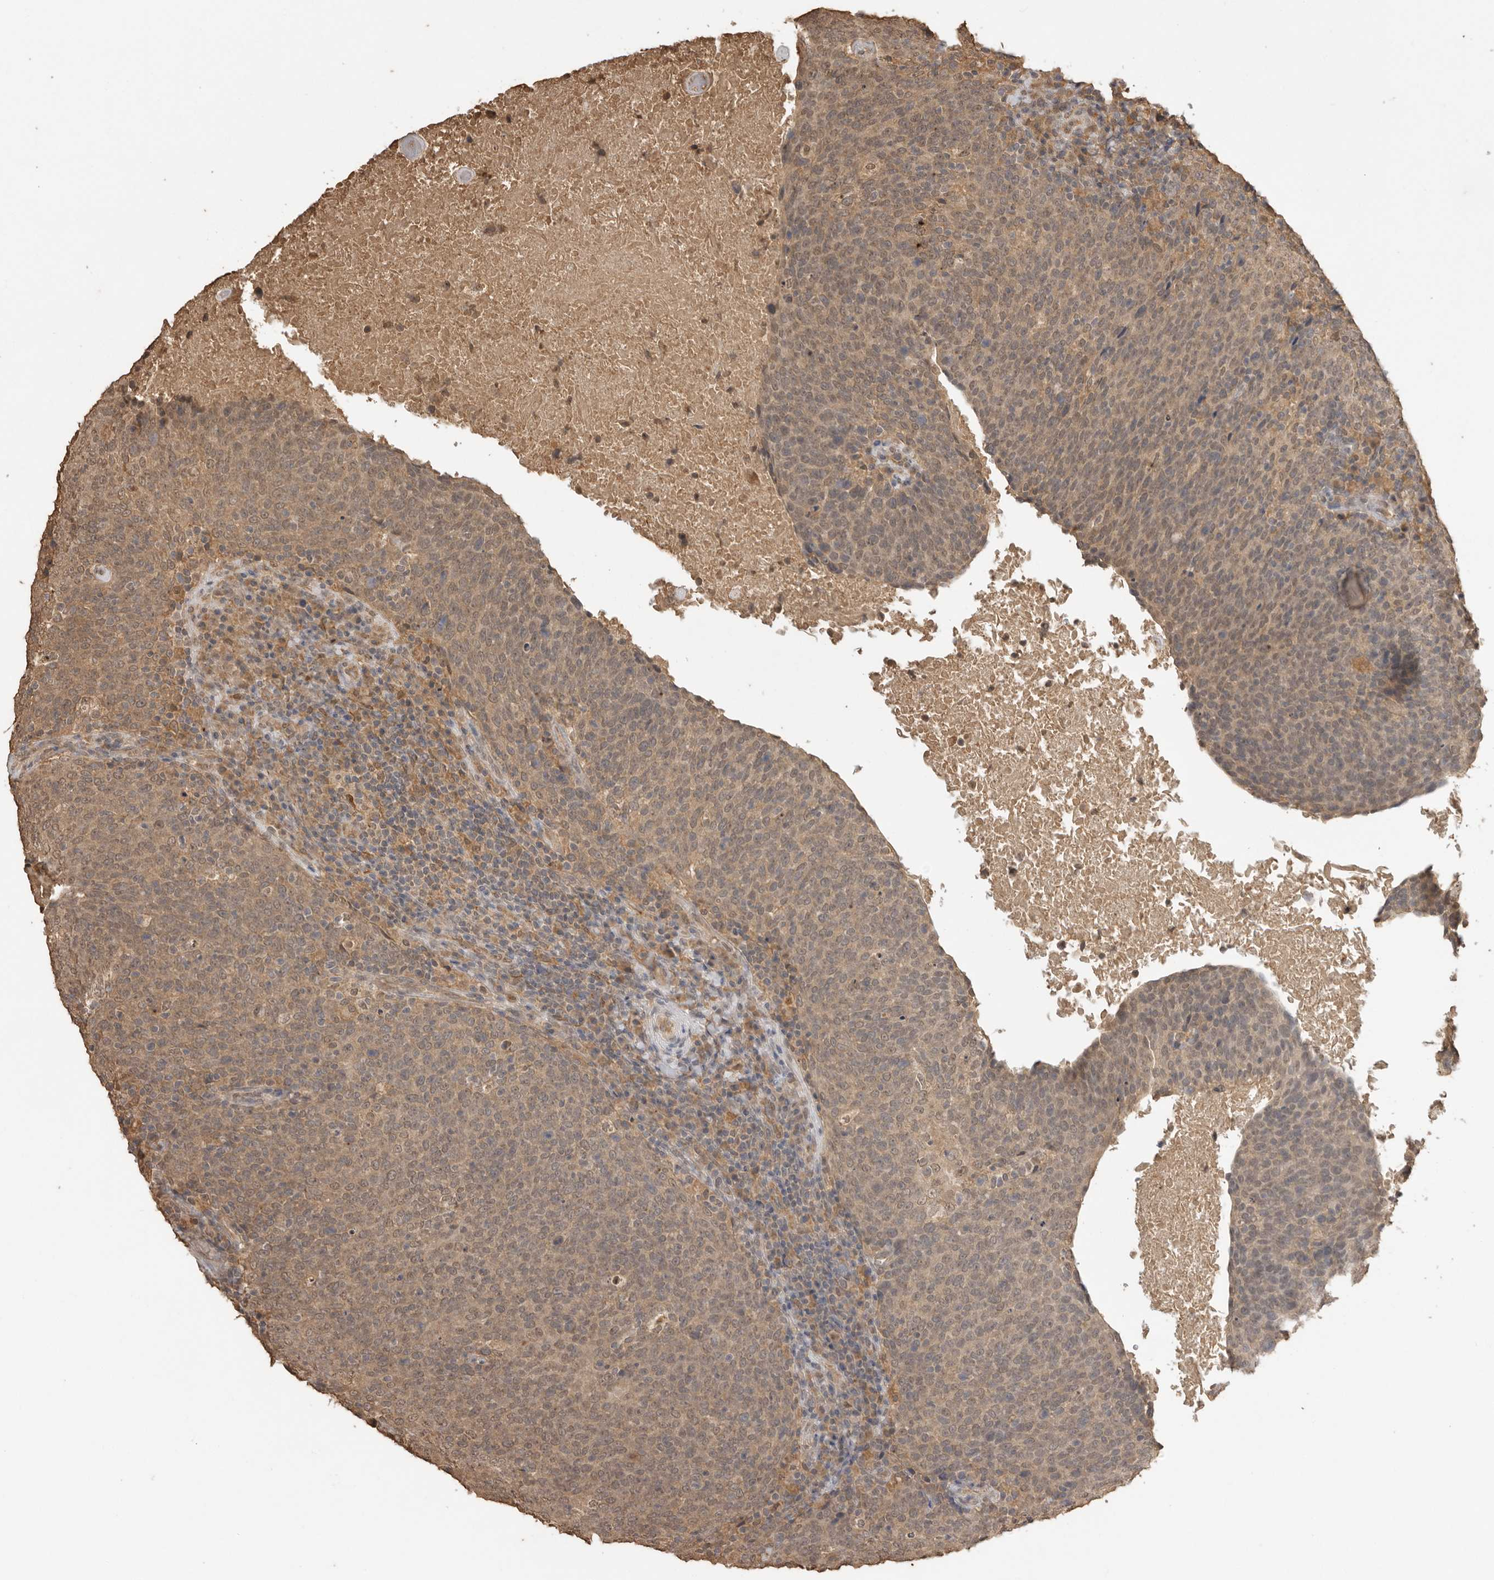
{"staining": {"intensity": "weak", "quantity": ">75%", "location": "cytoplasmic/membranous,nuclear"}, "tissue": "head and neck cancer", "cell_type": "Tumor cells", "image_type": "cancer", "snomed": [{"axis": "morphology", "description": "Squamous cell carcinoma, NOS"}, {"axis": "morphology", "description": "Squamous cell carcinoma, metastatic, NOS"}, {"axis": "topography", "description": "Lymph node"}, {"axis": "topography", "description": "Head-Neck"}], "caption": "An image of squamous cell carcinoma (head and neck) stained for a protein reveals weak cytoplasmic/membranous and nuclear brown staining in tumor cells.", "gene": "JAG2", "patient": {"sex": "male", "age": 62}}